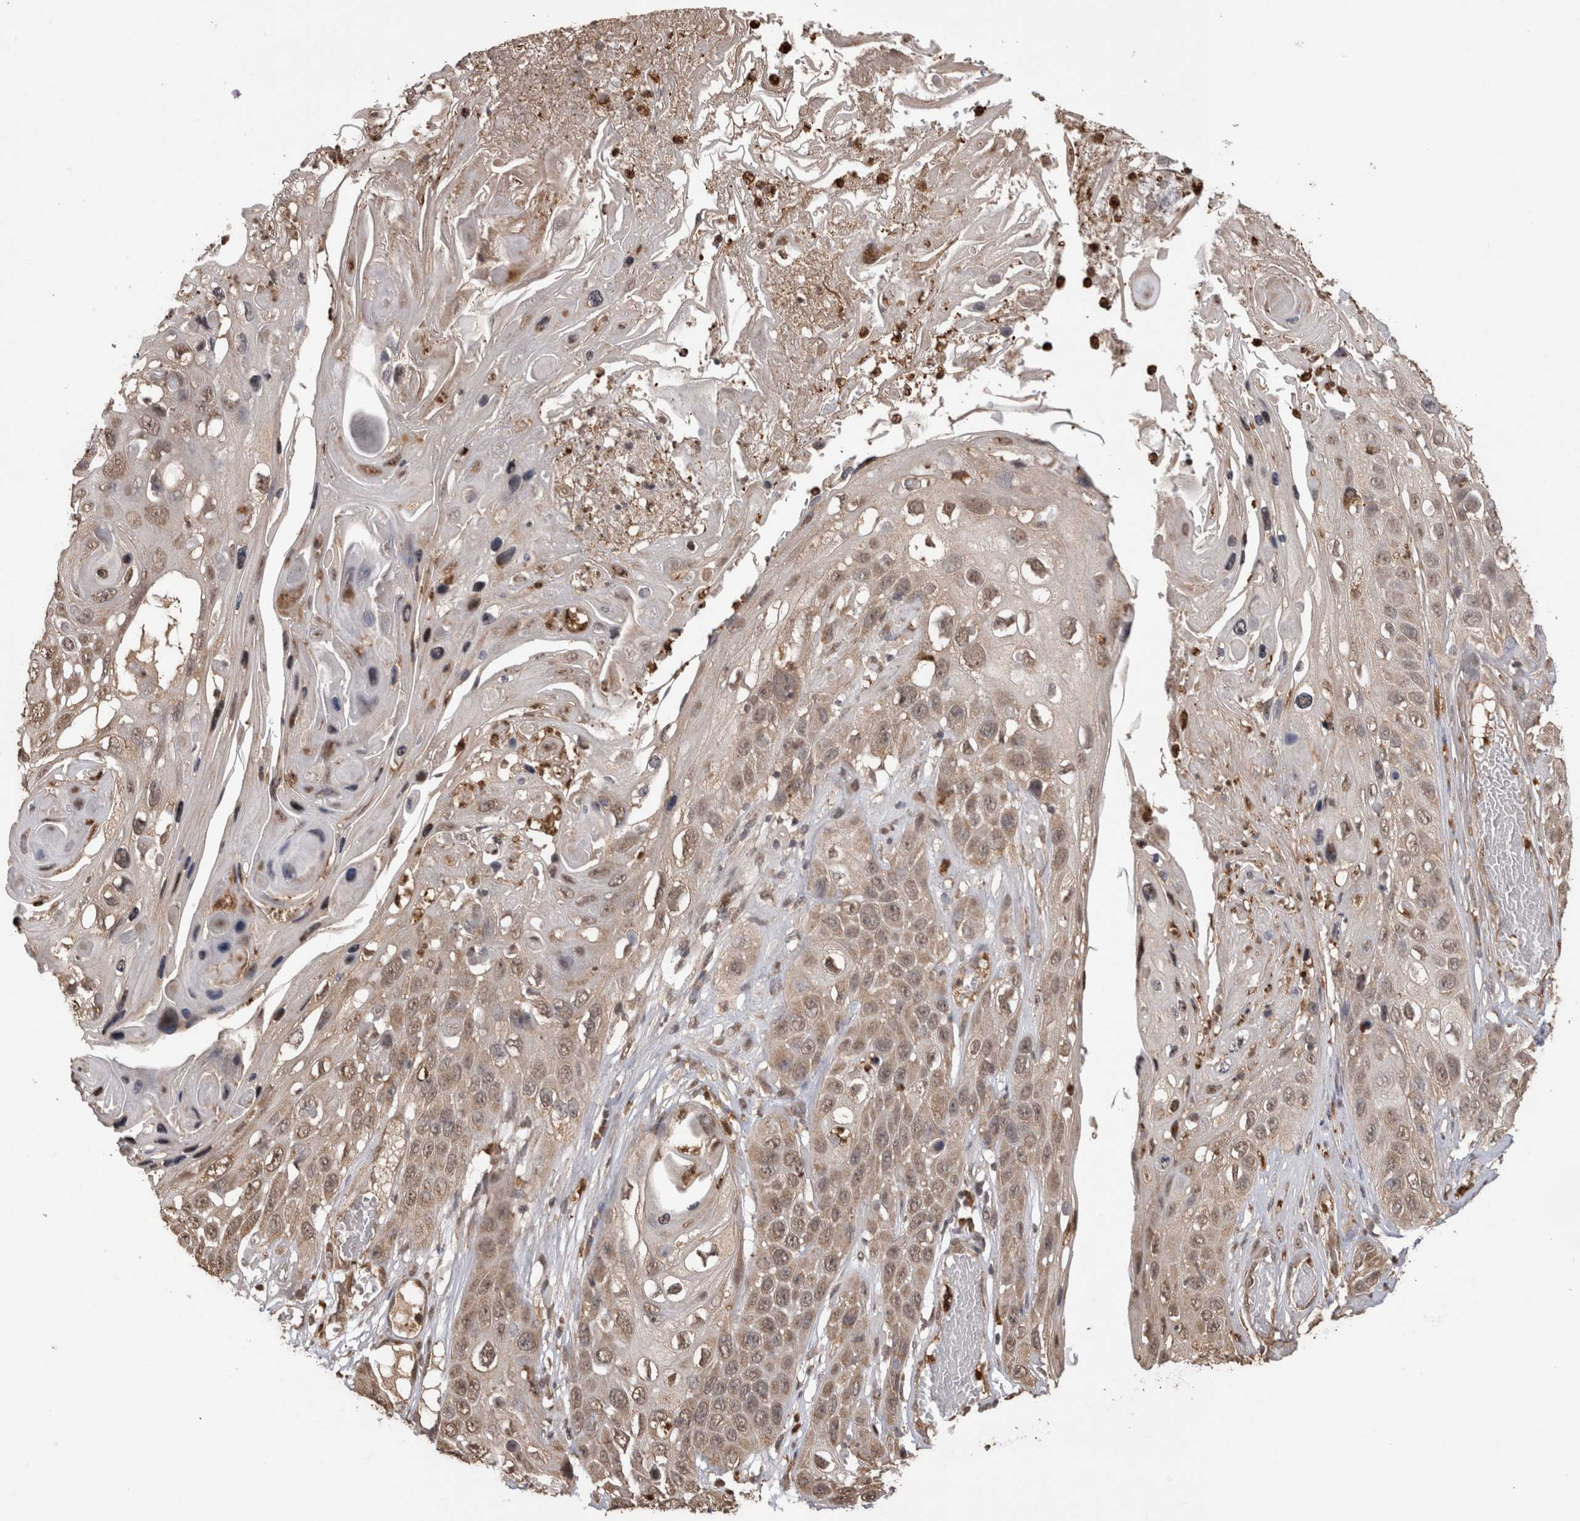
{"staining": {"intensity": "weak", "quantity": ">75%", "location": "cytoplasmic/membranous,nuclear"}, "tissue": "skin cancer", "cell_type": "Tumor cells", "image_type": "cancer", "snomed": [{"axis": "morphology", "description": "Squamous cell carcinoma, NOS"}, {"axis": "topography", "description": "Skin"}], "caption": "Skin squamous cell carcinoma was stained to show a protein in brown. There is low levels of weak cytoplasmic/membranous and nuclear staining in about >75% of tumor cells.", "gene": "PAK4", "patient": {"sex": "male", "age": 55}}